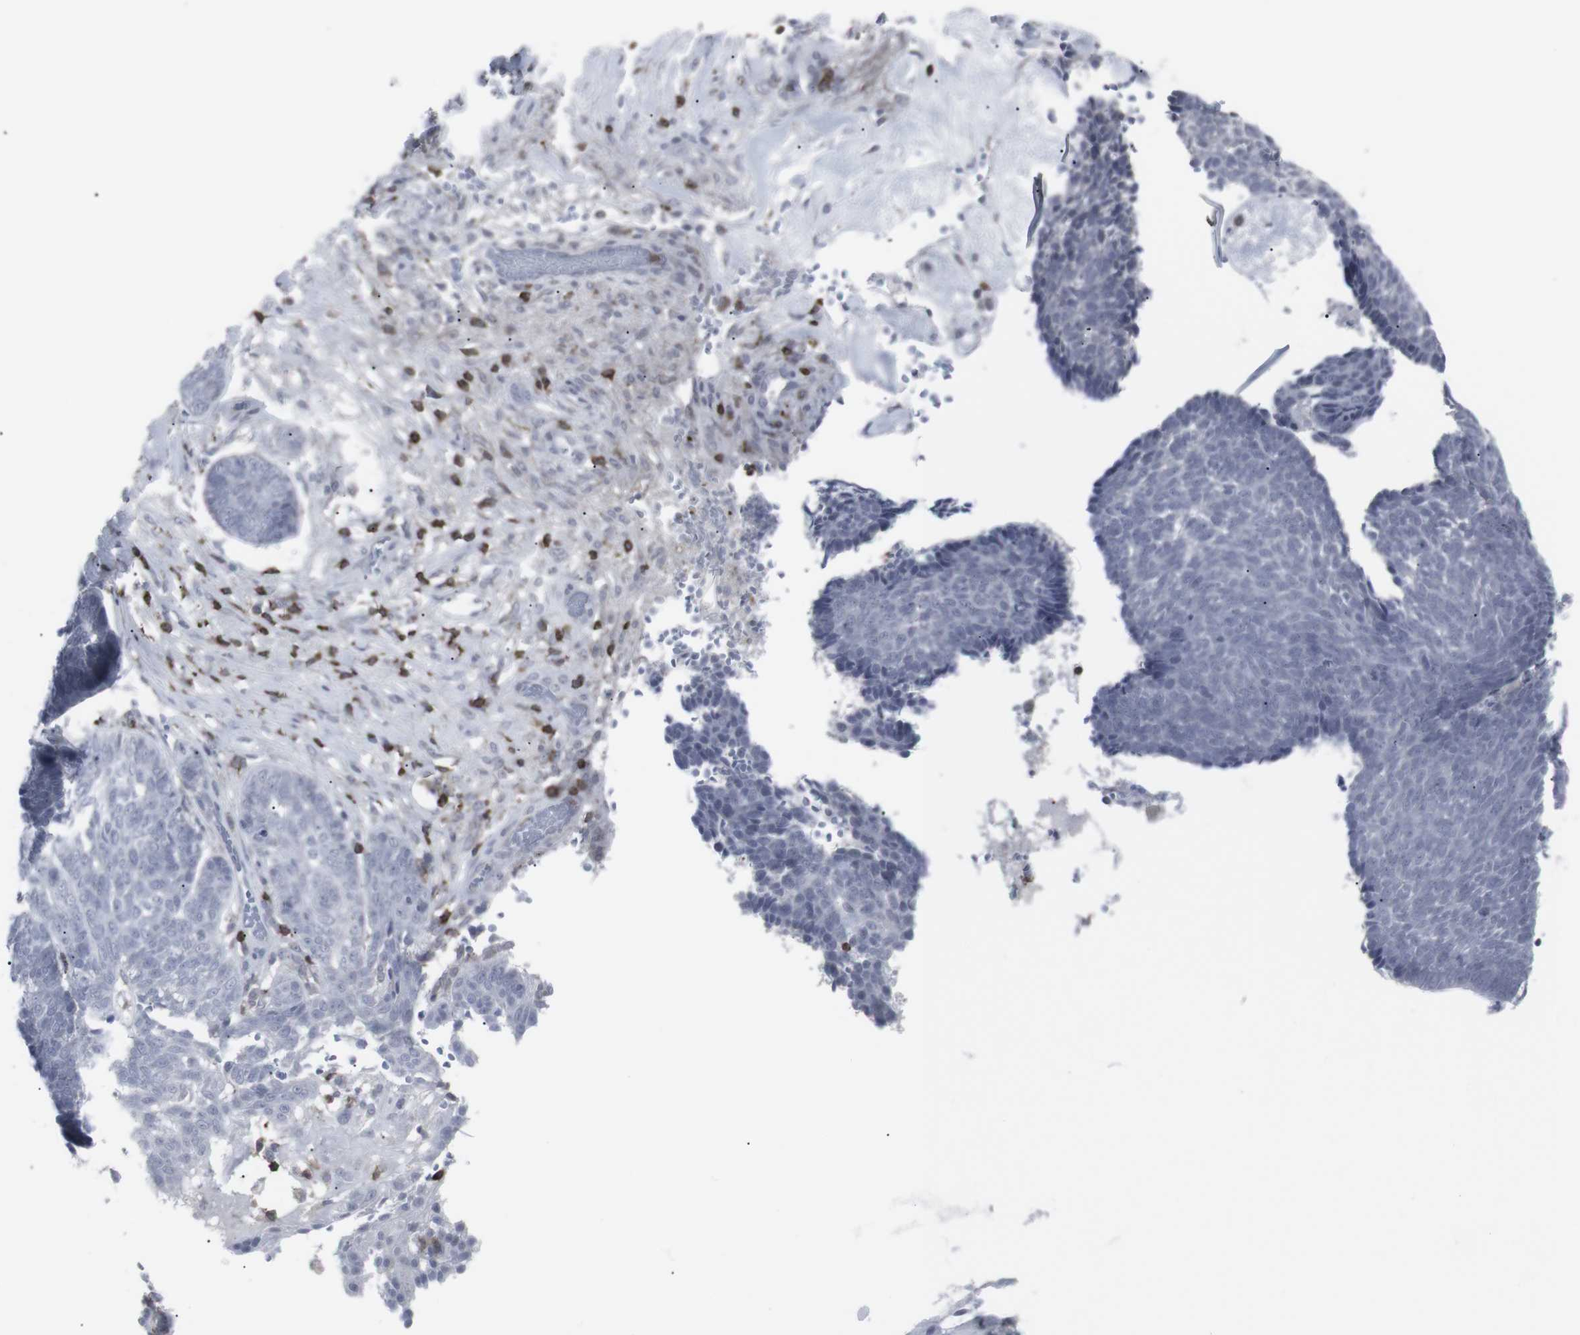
{"staining": {"intensity": "negative", "quantity": "none", "location": "none"}, "tissue": "skin cancer", "cell_type": "Tumor cells", "image_type": "cancer", "snomed": [{"axis": "morphology", "description": "Basal cell carcinoma"}, {"axis": "topography", "description": "Skin"}], "caption": "The micrograph reveals no significant positivity in tumor cells of skin basal cell carcinoma.", "gene": "APOBEC2", "patient": {"sex": "male", "age": 84}}